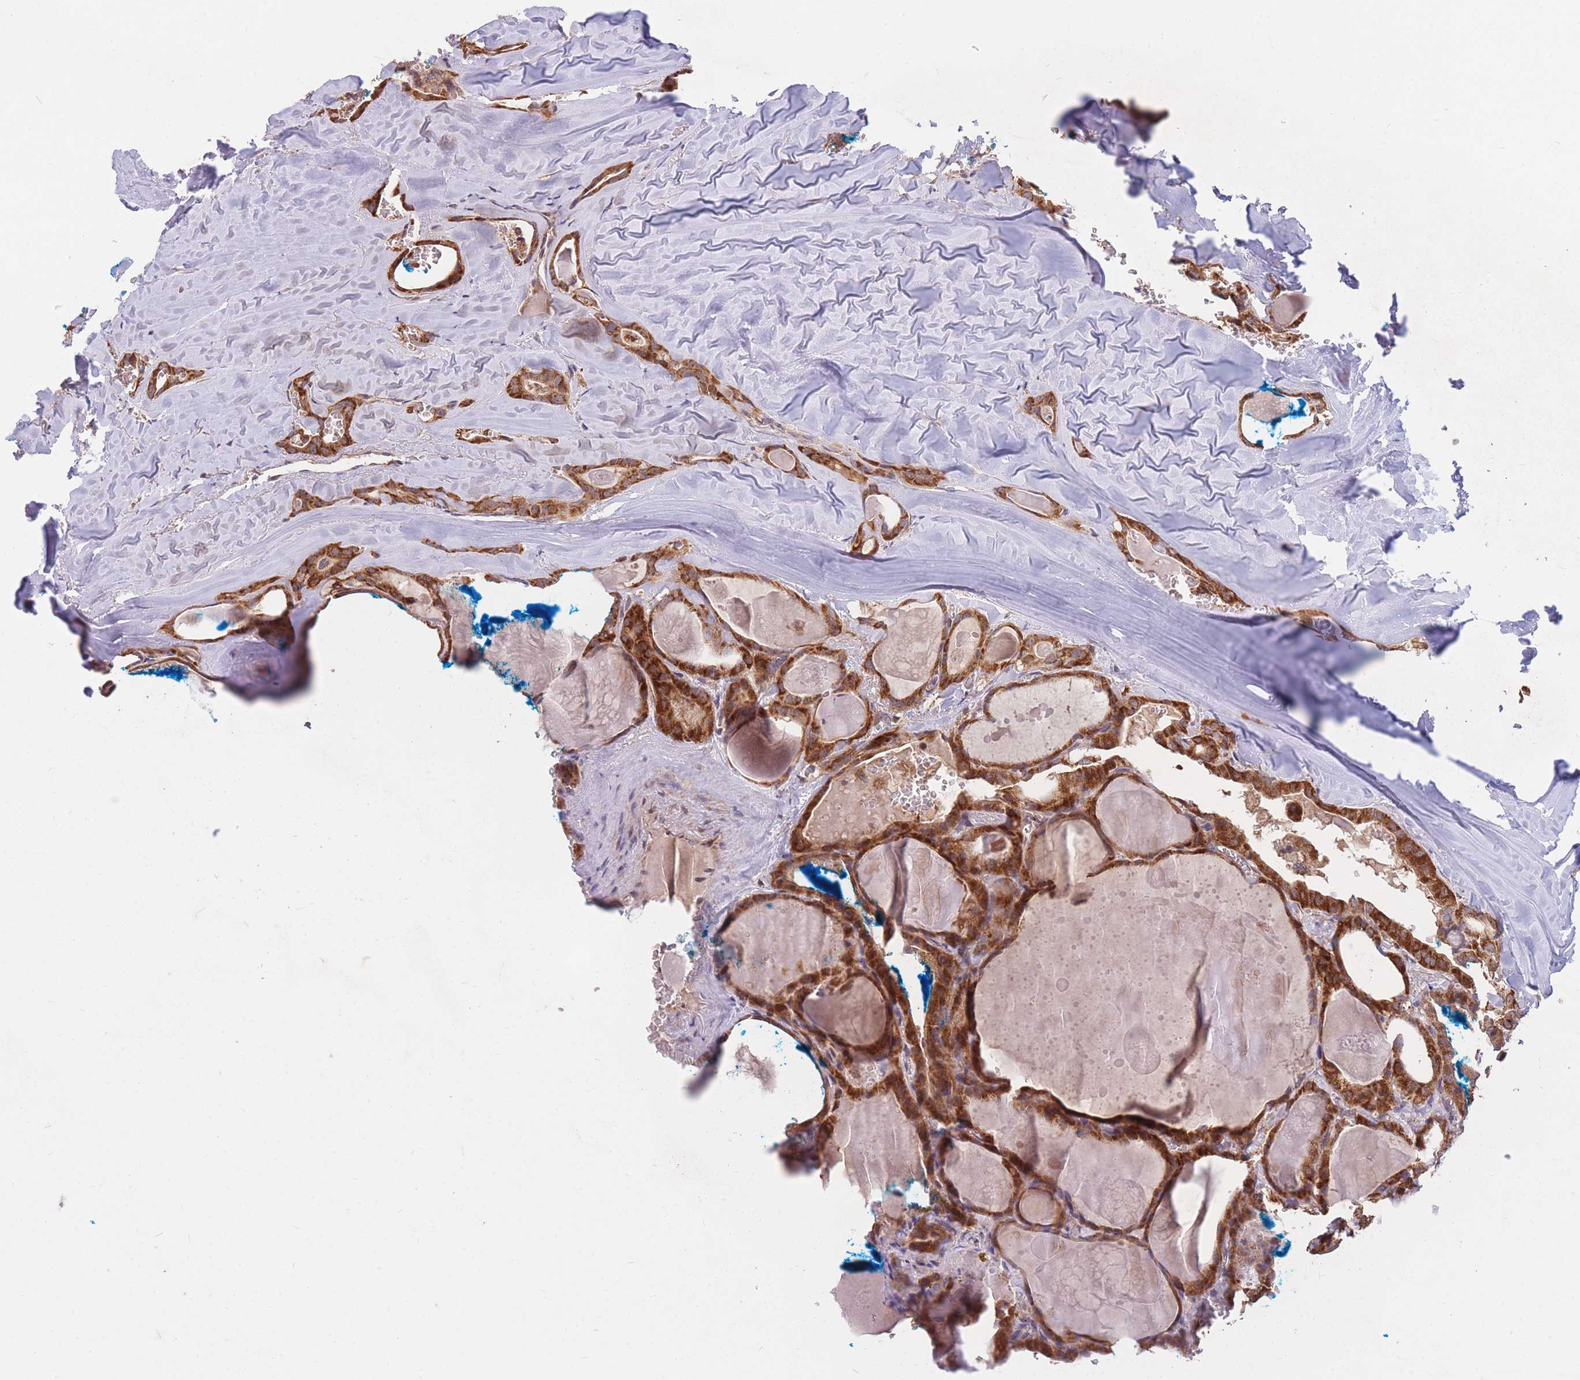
{"staining": {"intensity": "strong", "quantity": ">75%", "location": "cytoplasmic/membranous"}, "tissue": "thyroid cancer", "cell_type": "Tumor cells", "image_type": "cancer", "snomed": [{"axis": "morphology", "description": "Papillary adenocarcinoma, NOS"}, {"axis": "topography", "description": "Thyroid gland"}], "caption": "A histopathology image of human thyroid papillary adenocarcinoma stained for a protein demonstrates strong cytoplasmic/membranous brown staining in tumor cells.", "gene": "PTPMT1", "patient": {"sex": "male", "age": 52}}